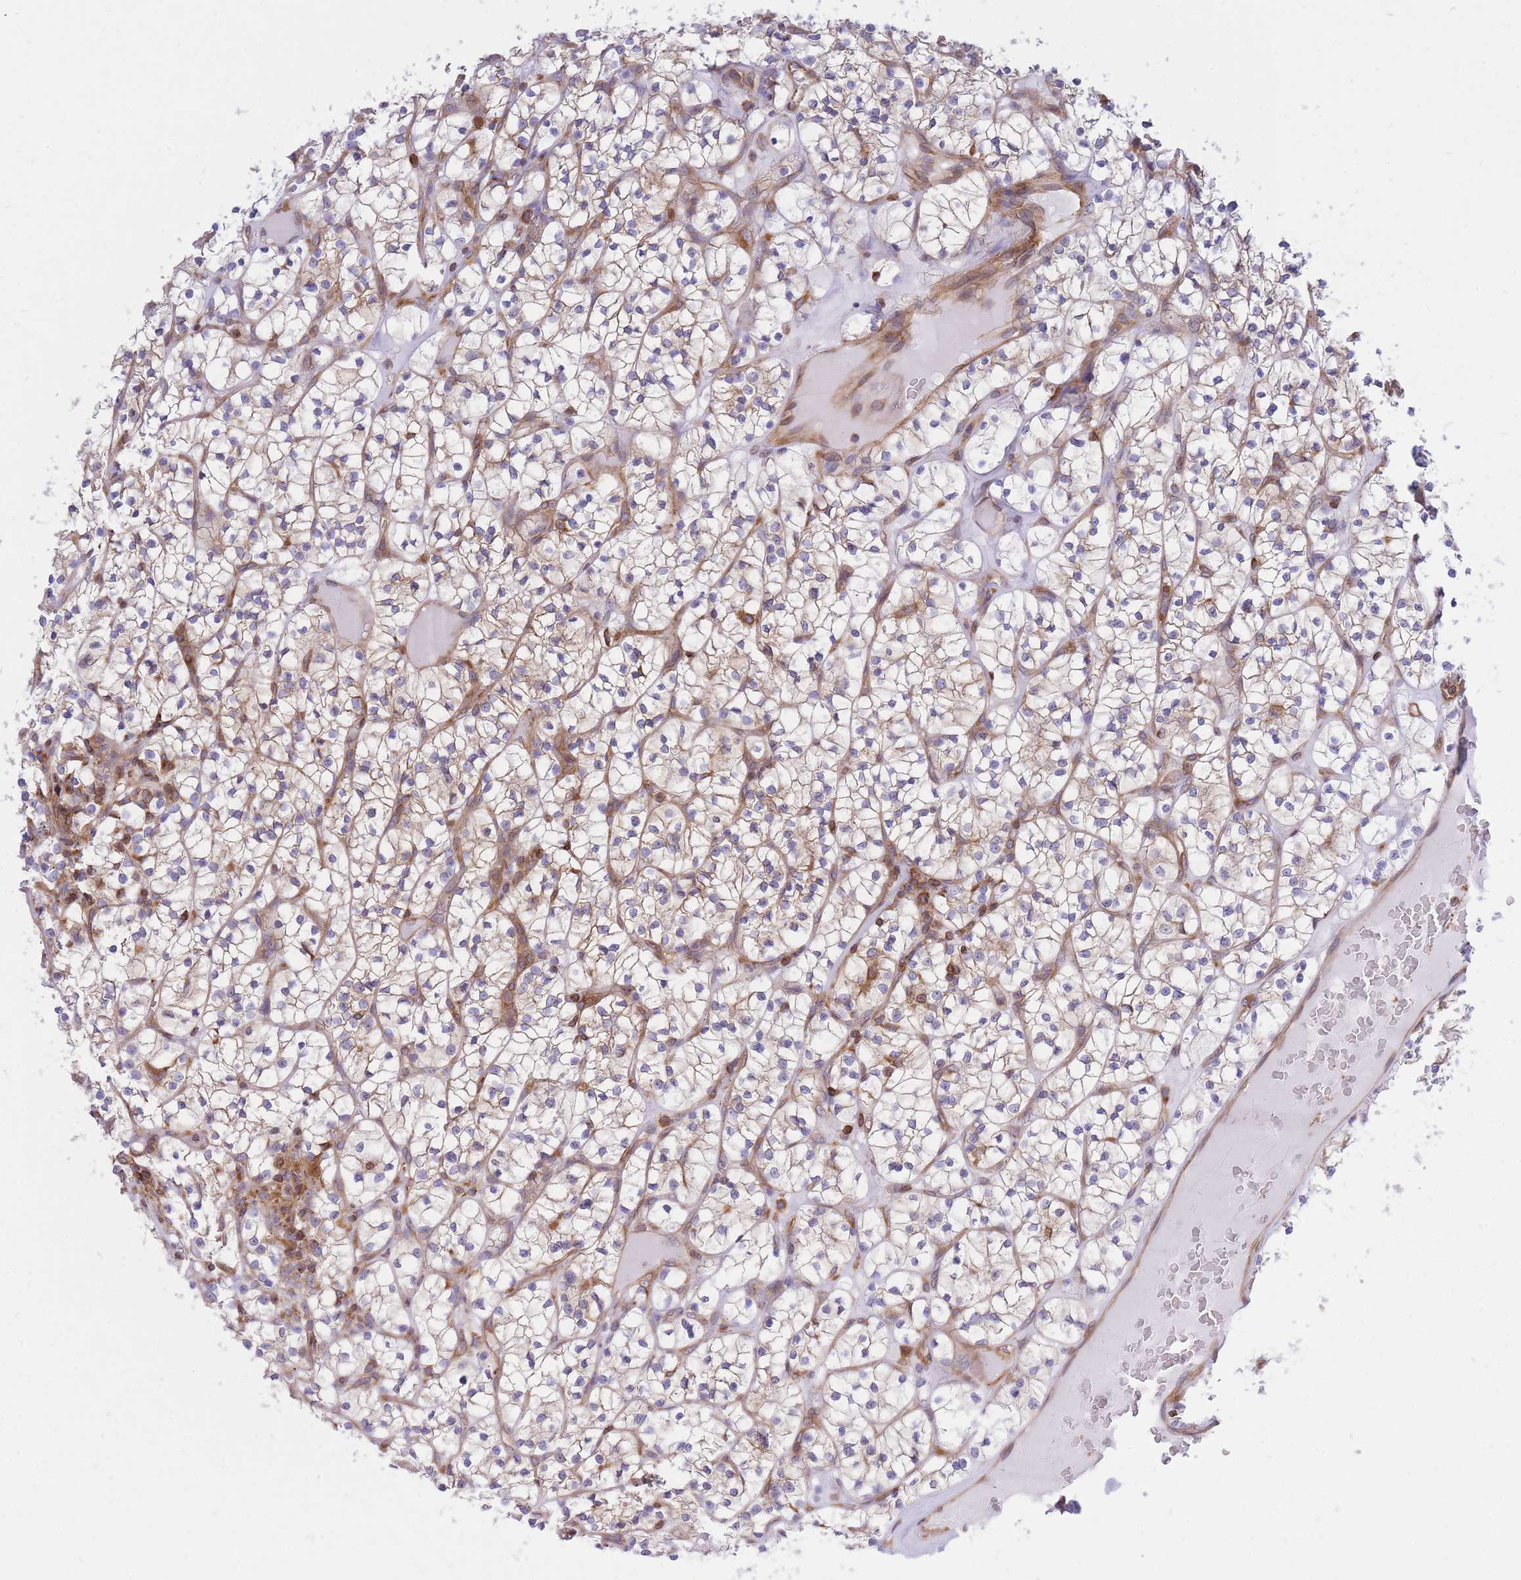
{"staining": {"intensity": "weak", "quantity": ">75%", "location": "cytoplasmic/membranous"}, "tissue": "renal cancer", "cell_type": "Tumor cells", "image_type": "cancer", "snomed": [{"axis": "morphology", "description": "Adenocarcinoma, NOS"}, {"axis": "topography", "description": "Kidney"}], "caption": "A brown stain shows weak cytoplasmic/membranous staining of a protein in human renal cancer (adenocarcinoma) tumor cells.", "gene": "REM1", "patient": {"sex": "female", "age": 64}}